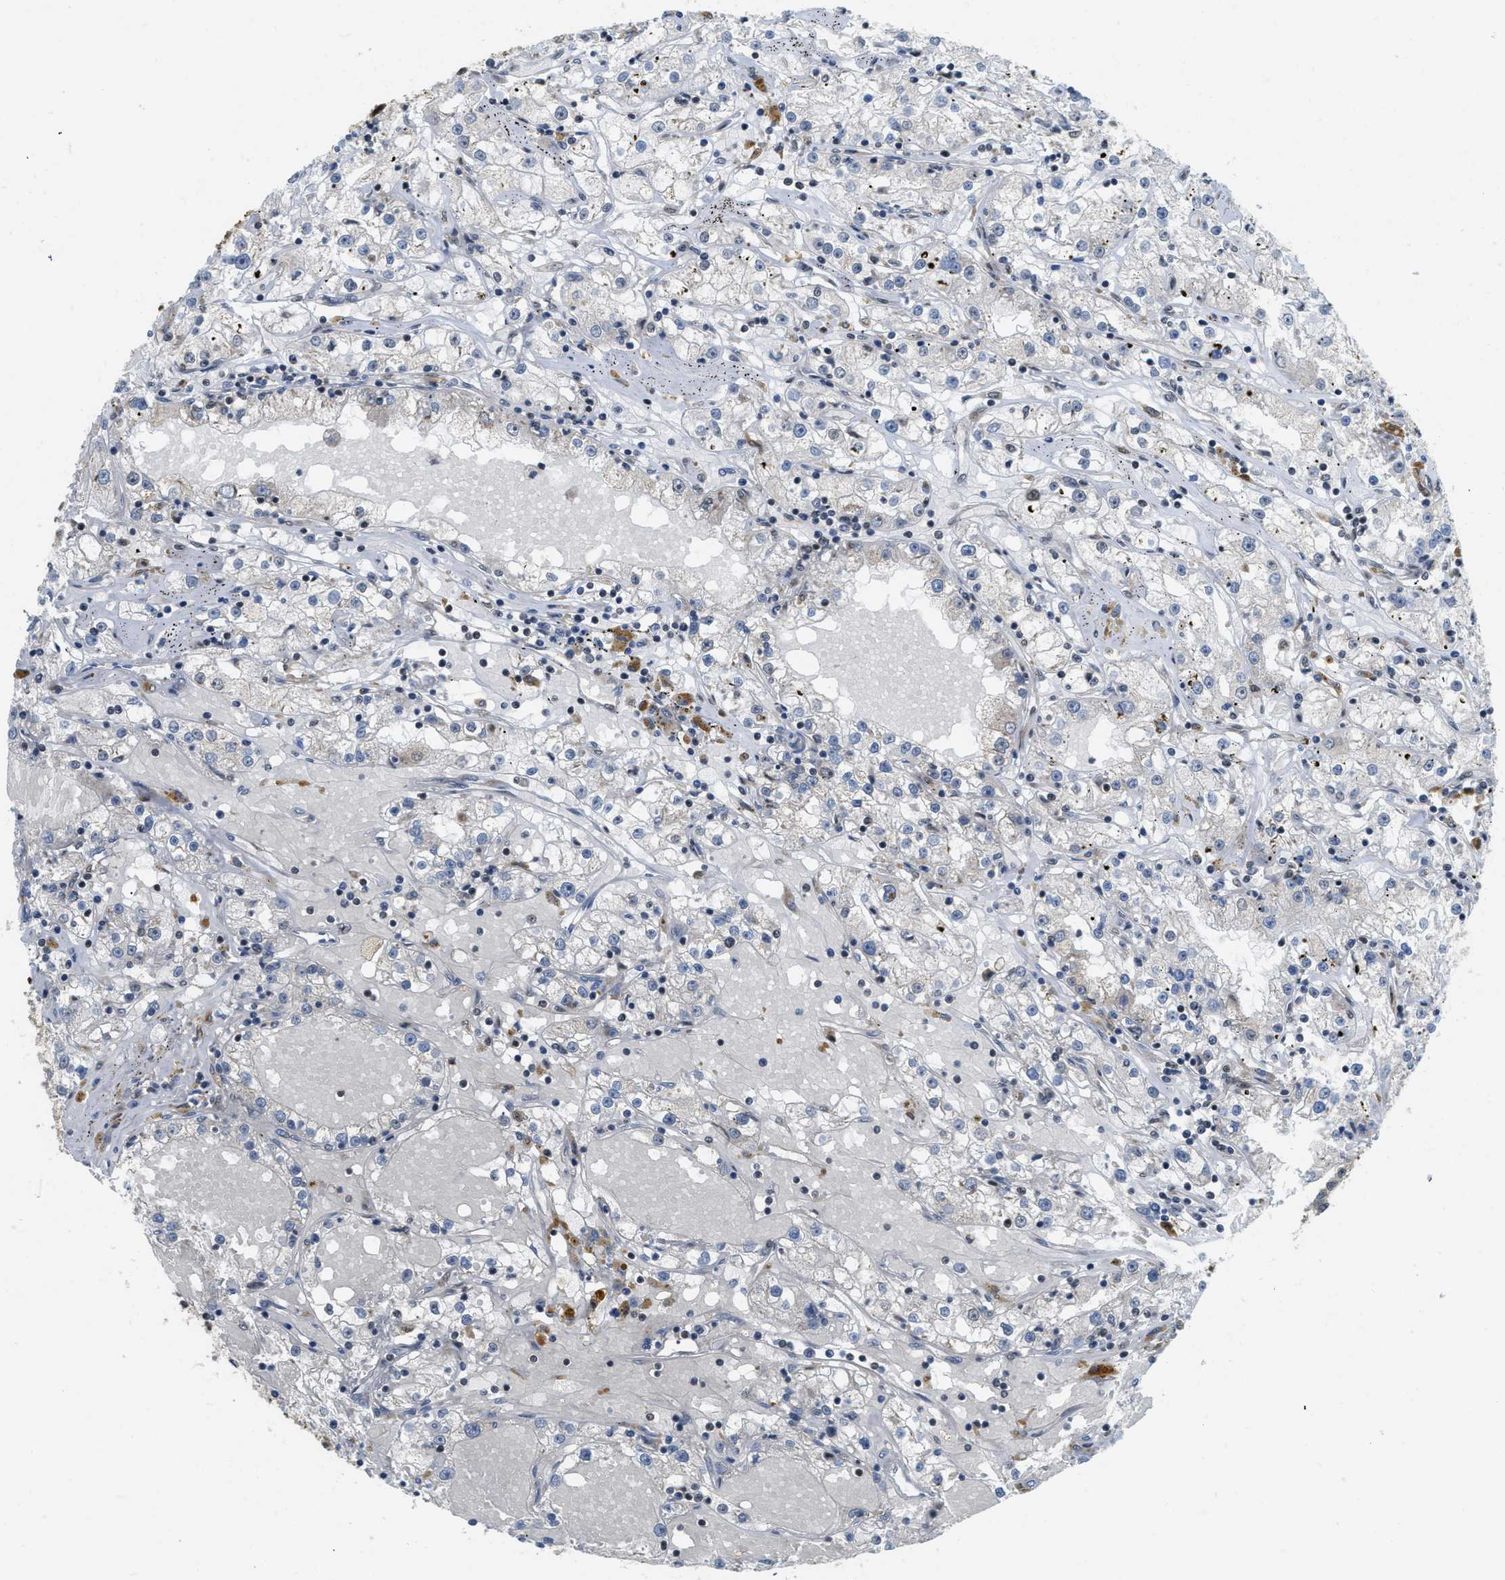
{"staining": {"intensity": "negative", "quantity": "none", "location": "none"}, "tissue": "renal cancer", "cell_type": "Tumor cells", "image_type": "cancer", "snomed": [{"axis": "morphology", "description": "Adenocarcinoma, NOS"}, {"axis": "topography", "description": "Kidney"}], "caption": "Tumor cells are negative for protein expression in human renal cancer (adenocarcinoma).", "gene": "TACC1", "patient": {"sex": "male", "age": 56}}